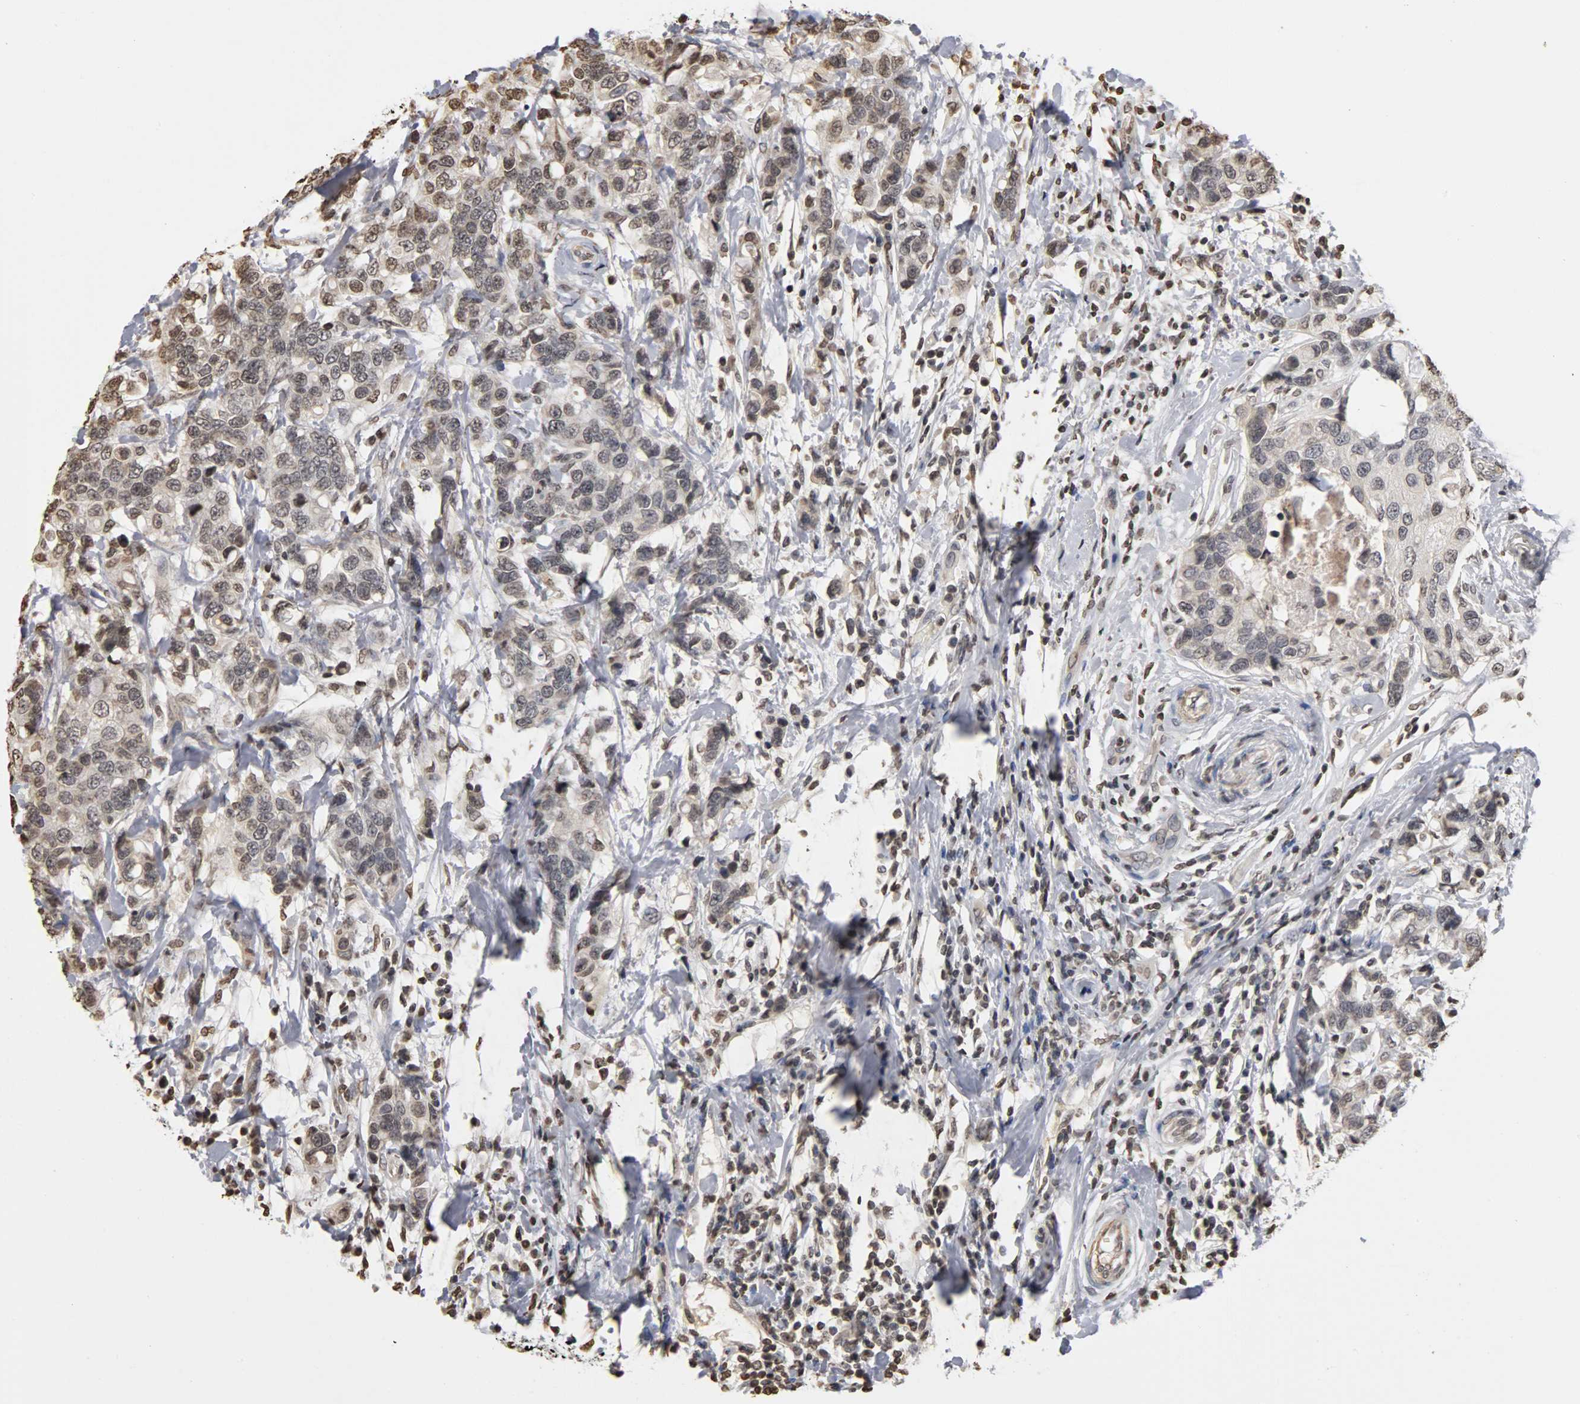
{"staining": {"intensity": "weak", "quantity": "25%-75%", "location": "nuclear"}, "tissue": "breast cancer", "cell_type": "Tumor cells", "image_type": "cancer", "snomed": [{"axis": "morphology", "description": "Duct carcinoma"}, {"axis": "topography", "description": "Breast"}], "caption": "This is a micrograph of IHC staining of infiltrating ductal carcinoma (breast), which shows weak positivity in the nuclear of tumor cells.", "gene": "ERCC2", "patient": {"sex": "female", "age": 27}}